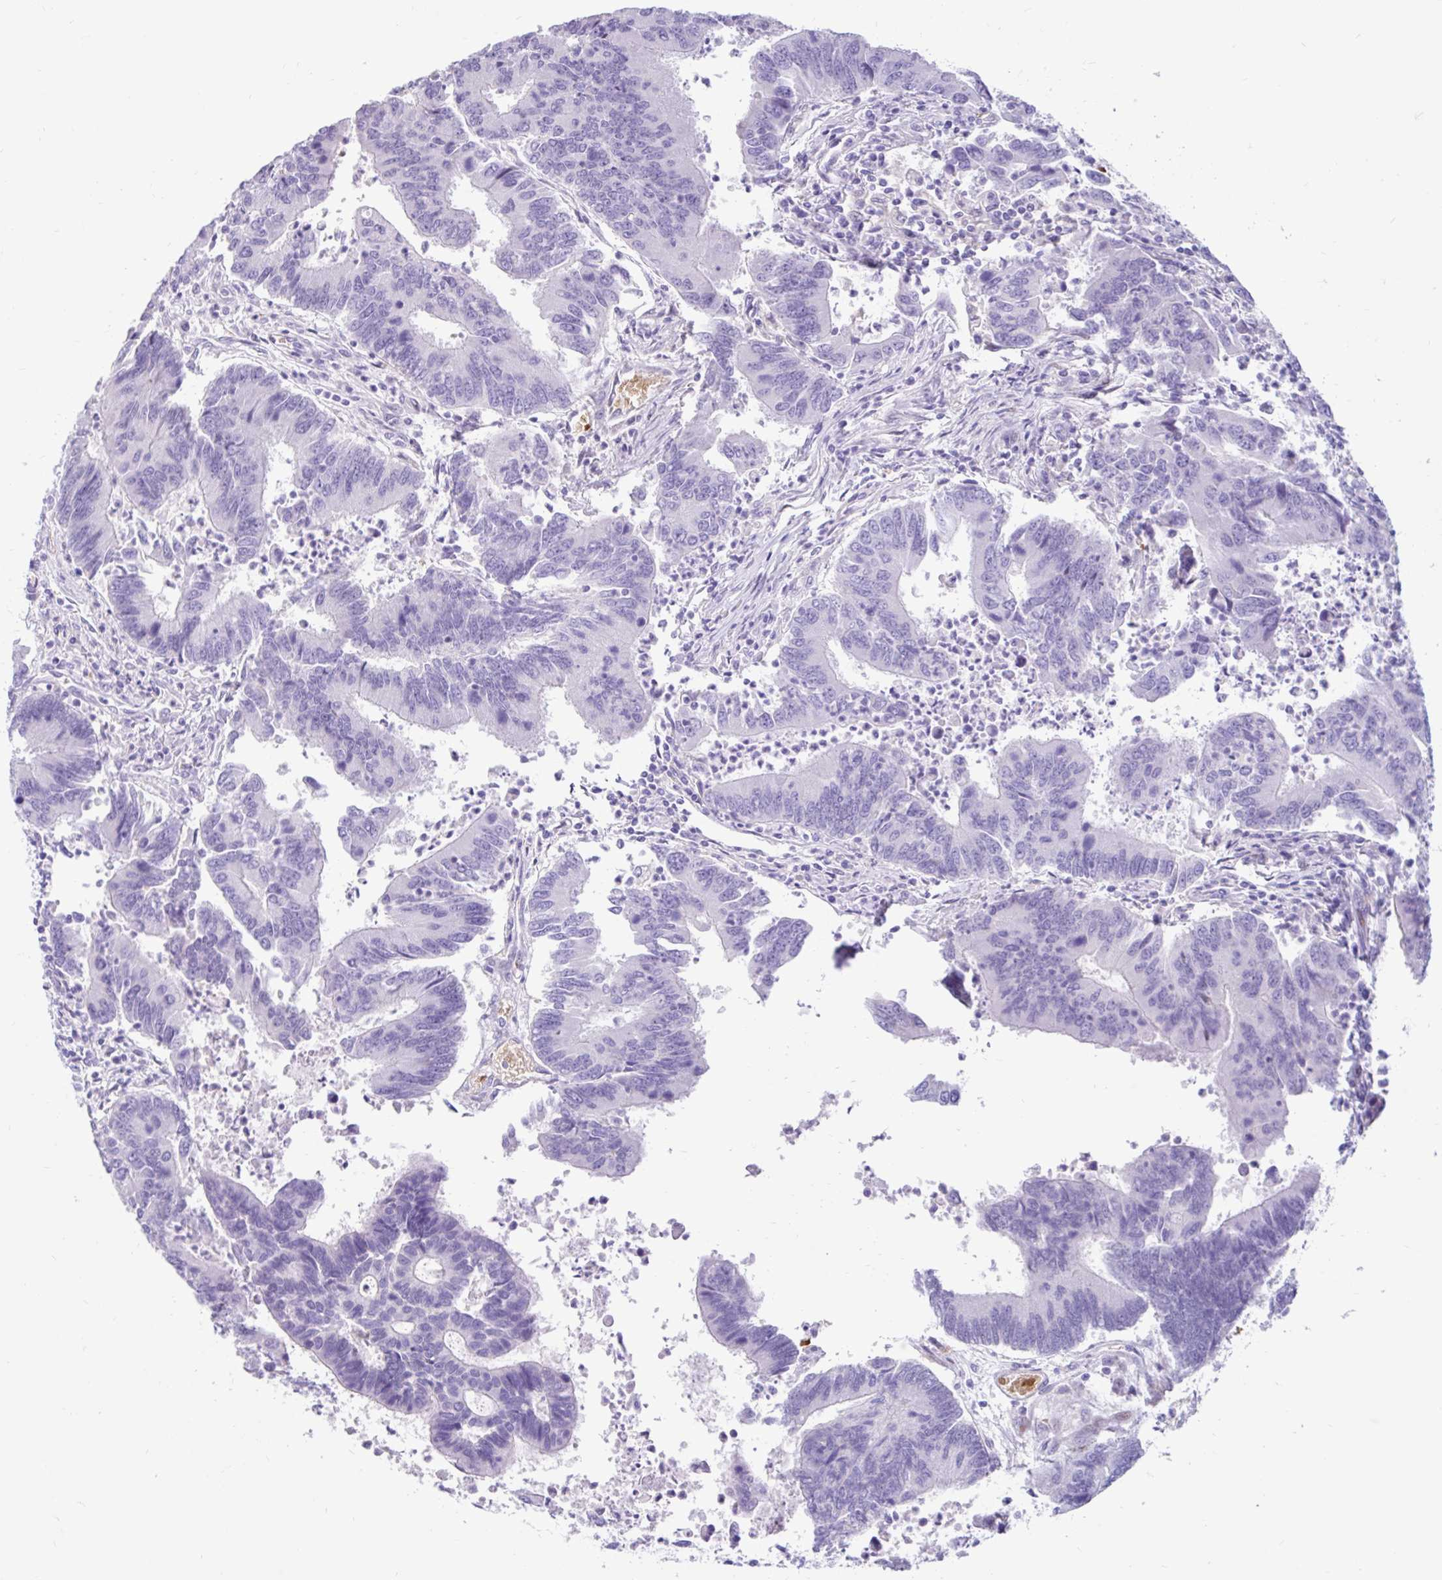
{"staining": {"intensity": "negative", "quantity": "none", "location": "none"}, "tissue": "colorectal cancer", "cell_type": "Tumor cells", "image_type": "cancer", "snomed": [{"axis": "morphology", "description": "Adenocarcinoma, NOS"}, {"axis": "topography", "description": "Colon"}], "caption": "Colorectal adenocarcinoma was stained to show a protein in brown. There is no significant staining in tumor cells.", "gene": "NHLH2", "patient": {"sex": "female", "age": 67}}